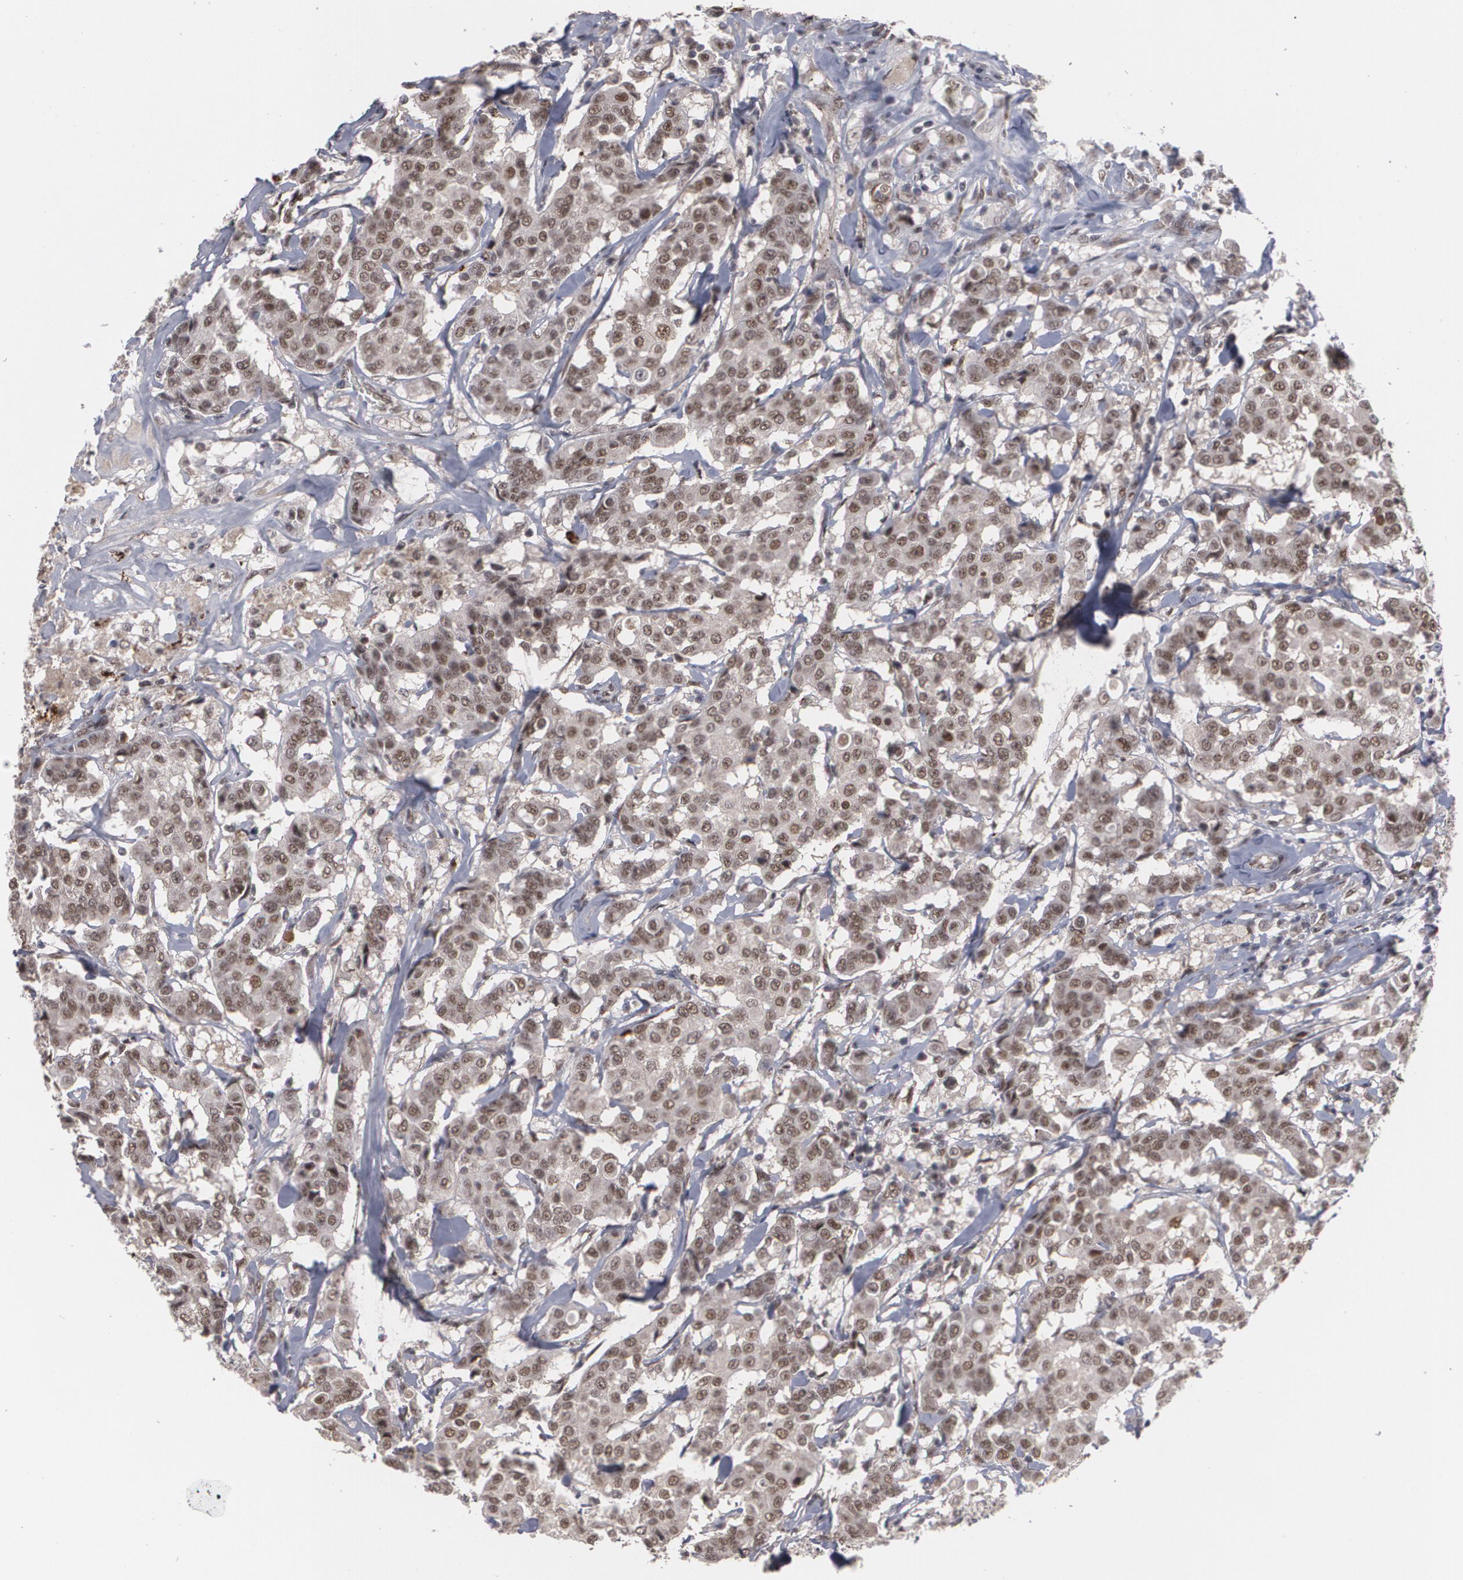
{"staining": {"intensity": "moderate", "quantity": ">75%", "location": "nuclear"}, "tissue": "breast cancer", "cell_type": "Tumor cells", "image_type": "cancer", "snomed": [{"axis": "morphology", "description": "Duct carcinoma"}, {"axis": "topography", "description": "Breast"}], "caption": "Moderate nuclear protein staining is present in about >75% of tumor cells in breast cancer (intraductal carcinoma).", "gene": "INTS6", "patient": {"sex": "female", "age": 27}}